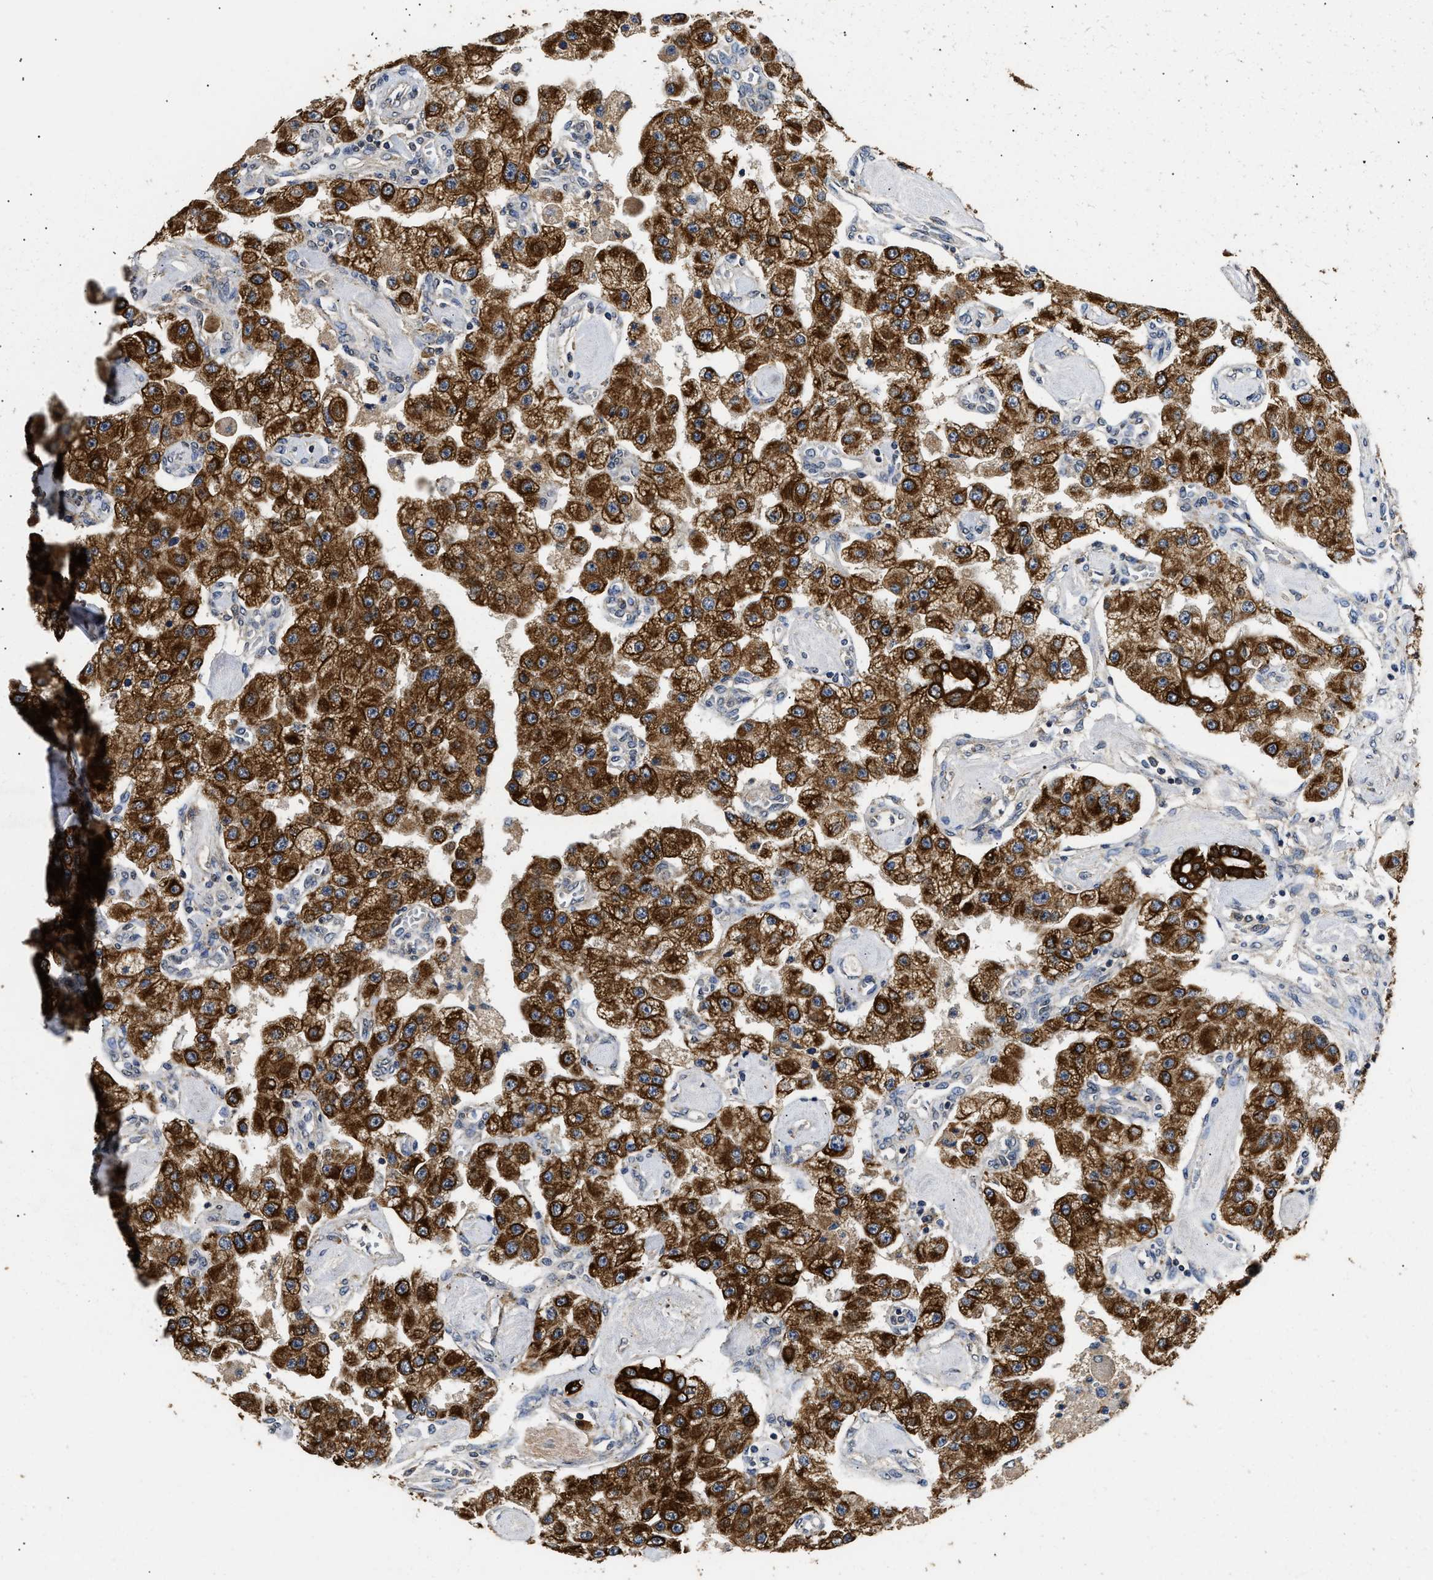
{"staining": {"intensity": "strong", "quantity": ">75%", "location": "cytoplasmic/membranous"}, "tissue": "carcinoid", "cell_type": "Tumor cells", "image_type": "cancer", "snomed": [{"axis": "morphology", "description": "Carcinoid, malignant, NOS"}, {"axis": "topography", "description": "Pancreas"}], "caption": "IHC histopathology image of neoplastic tissue: carcinoid stained using immunohistochemistry (IHC) exhibits high levels of strong protein expression localized specifically in the cytoplasmic/membranous of tumor cells, appearing as a cytoplasmic/membranous brown color.", "gene": "CTNNA1", "patient": {"sex": "male", "age": 41}}